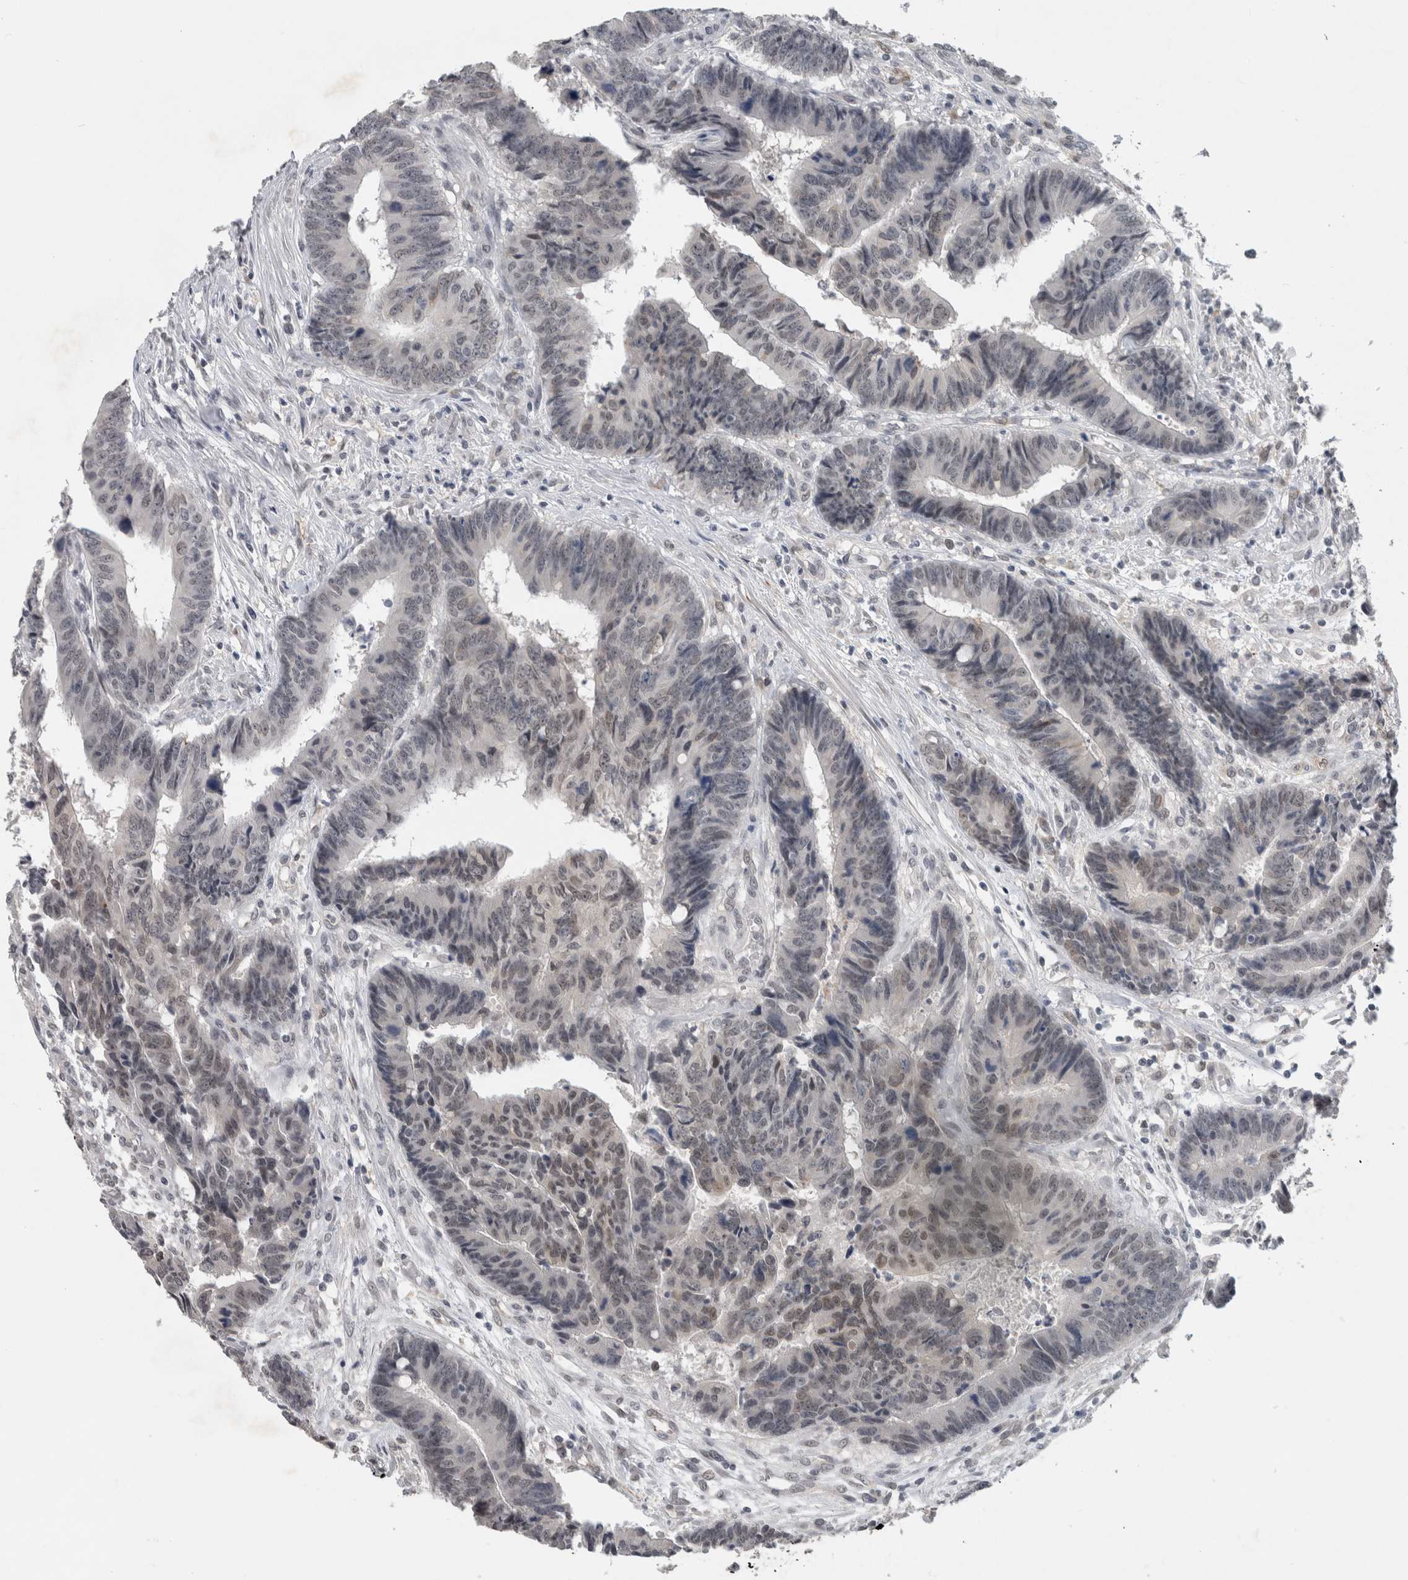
{"staining": {"intensity": "weak", "quantity": "<25%", "location": "nuclear"}, "tissue": "colorectal cancer", "cell_type": "Tumor cells", "image_type": "cancer", "snomed": [{"axis": "morphology", "description": "Adenocarcinoma, NOS"}, {"axis": "topography", "description": "Rectum"}], "caption": "There is no significant staining in tumor cells of colorectal cancer (adenocarcinoma). (Brightfield microscopy of DAB immunohistochemistry (IHC) at high magnification).", "gene": "PRXL2A", "patient": {"sex": "male", "age": 84}}